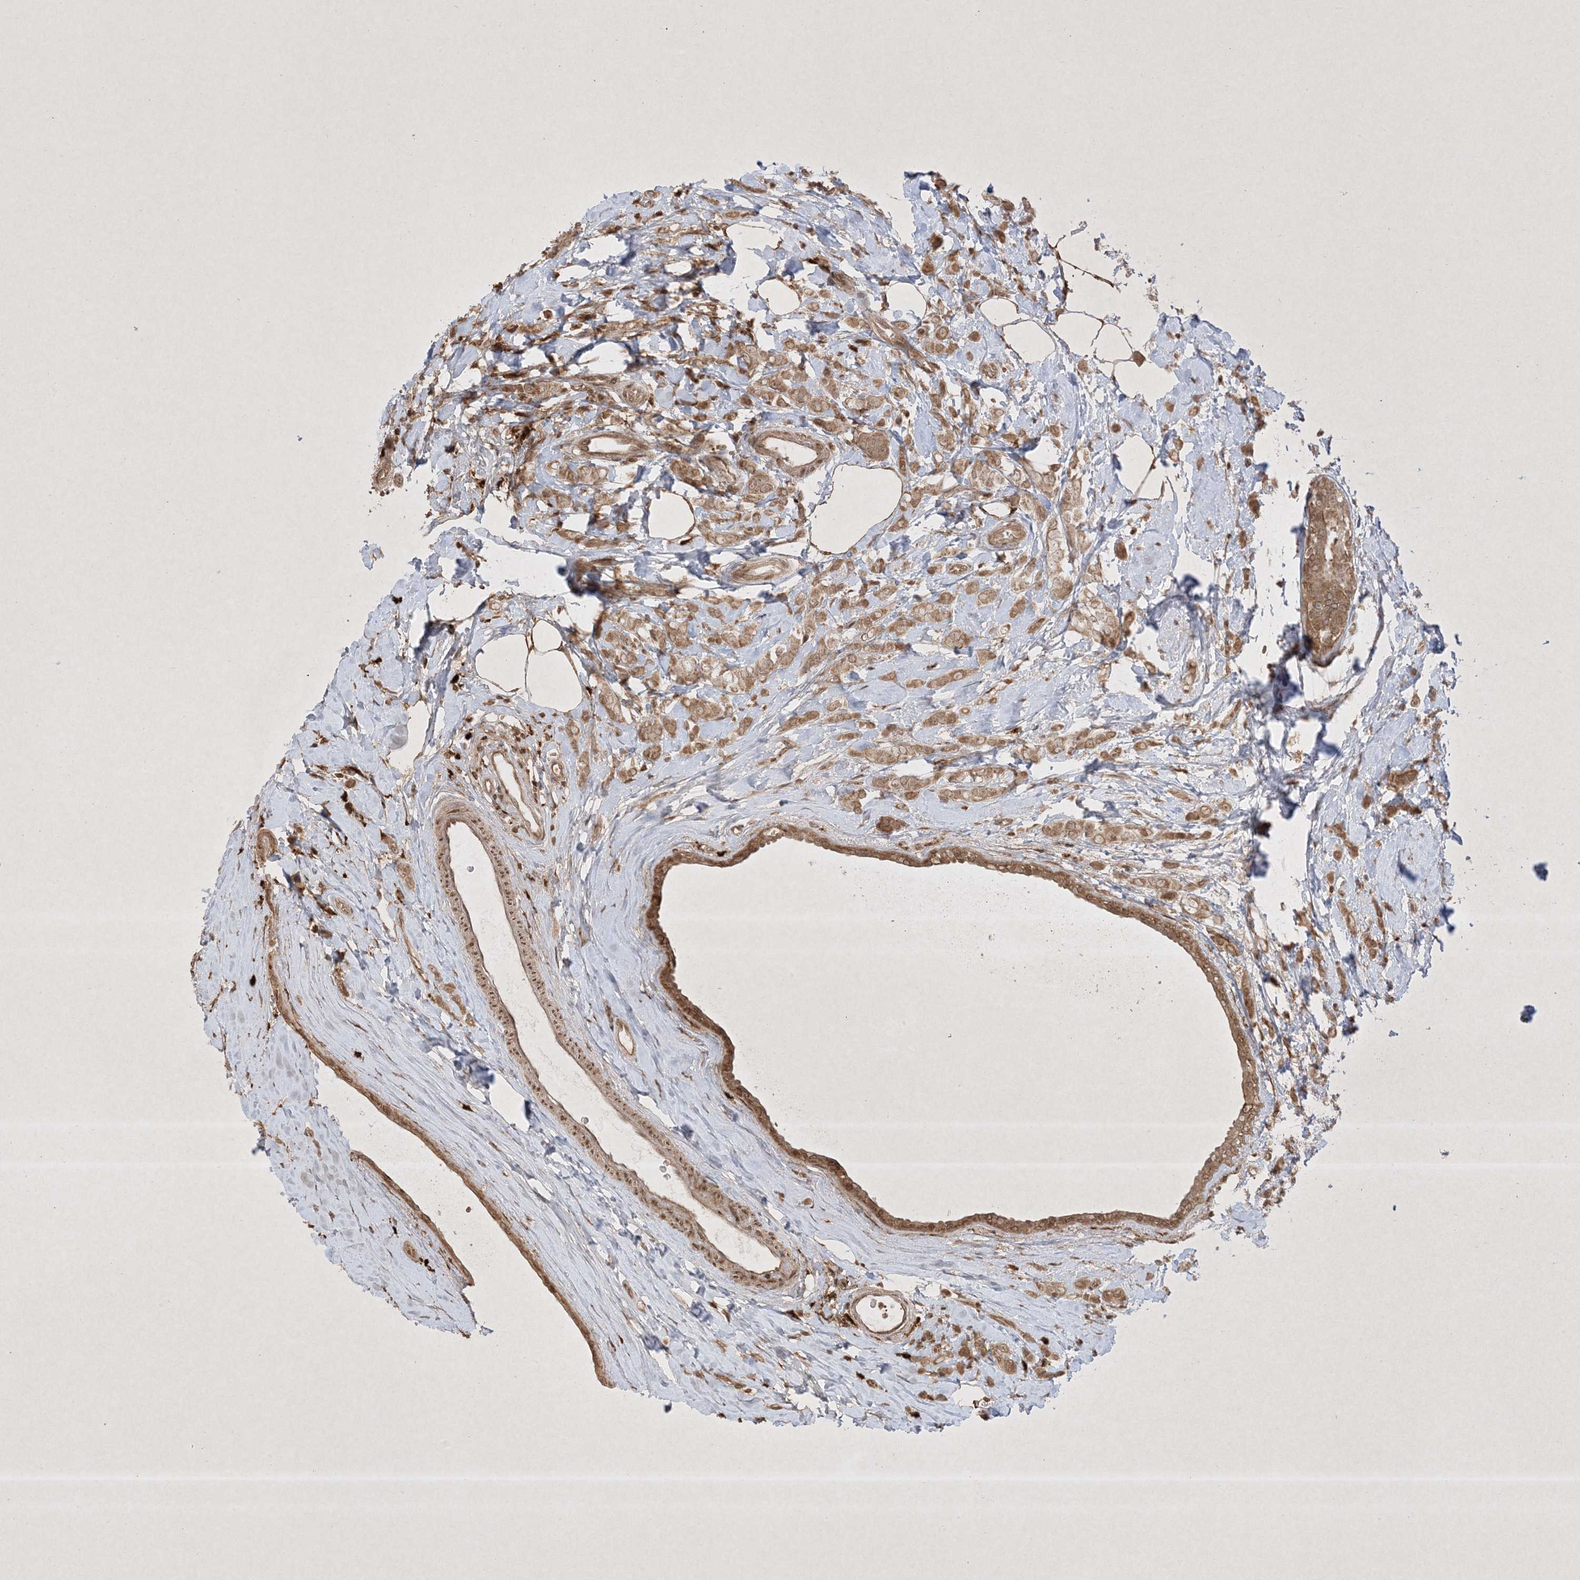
{"staining": {"intensity": "weak", "quantity": ">75%", "location": "cytoplasmic/membranous"}, "tissue": "breast cancer", "cell_type": "Tumor cells", "image_type": "cancer", "snomed": [{"axis": "morphology", "description": "Lobular carcinoma"}, {"axis": "topography", "description": "Breast"}], "caption": "Breast cancer (lobular carcinoma) was stained to show a protein in brown. There is low levels of weak cytoplasmic/membranous positivity in approximately >75% of tumor cells.", "gene": "PTK6", "patient": {"sex": "female", "age": 47}}